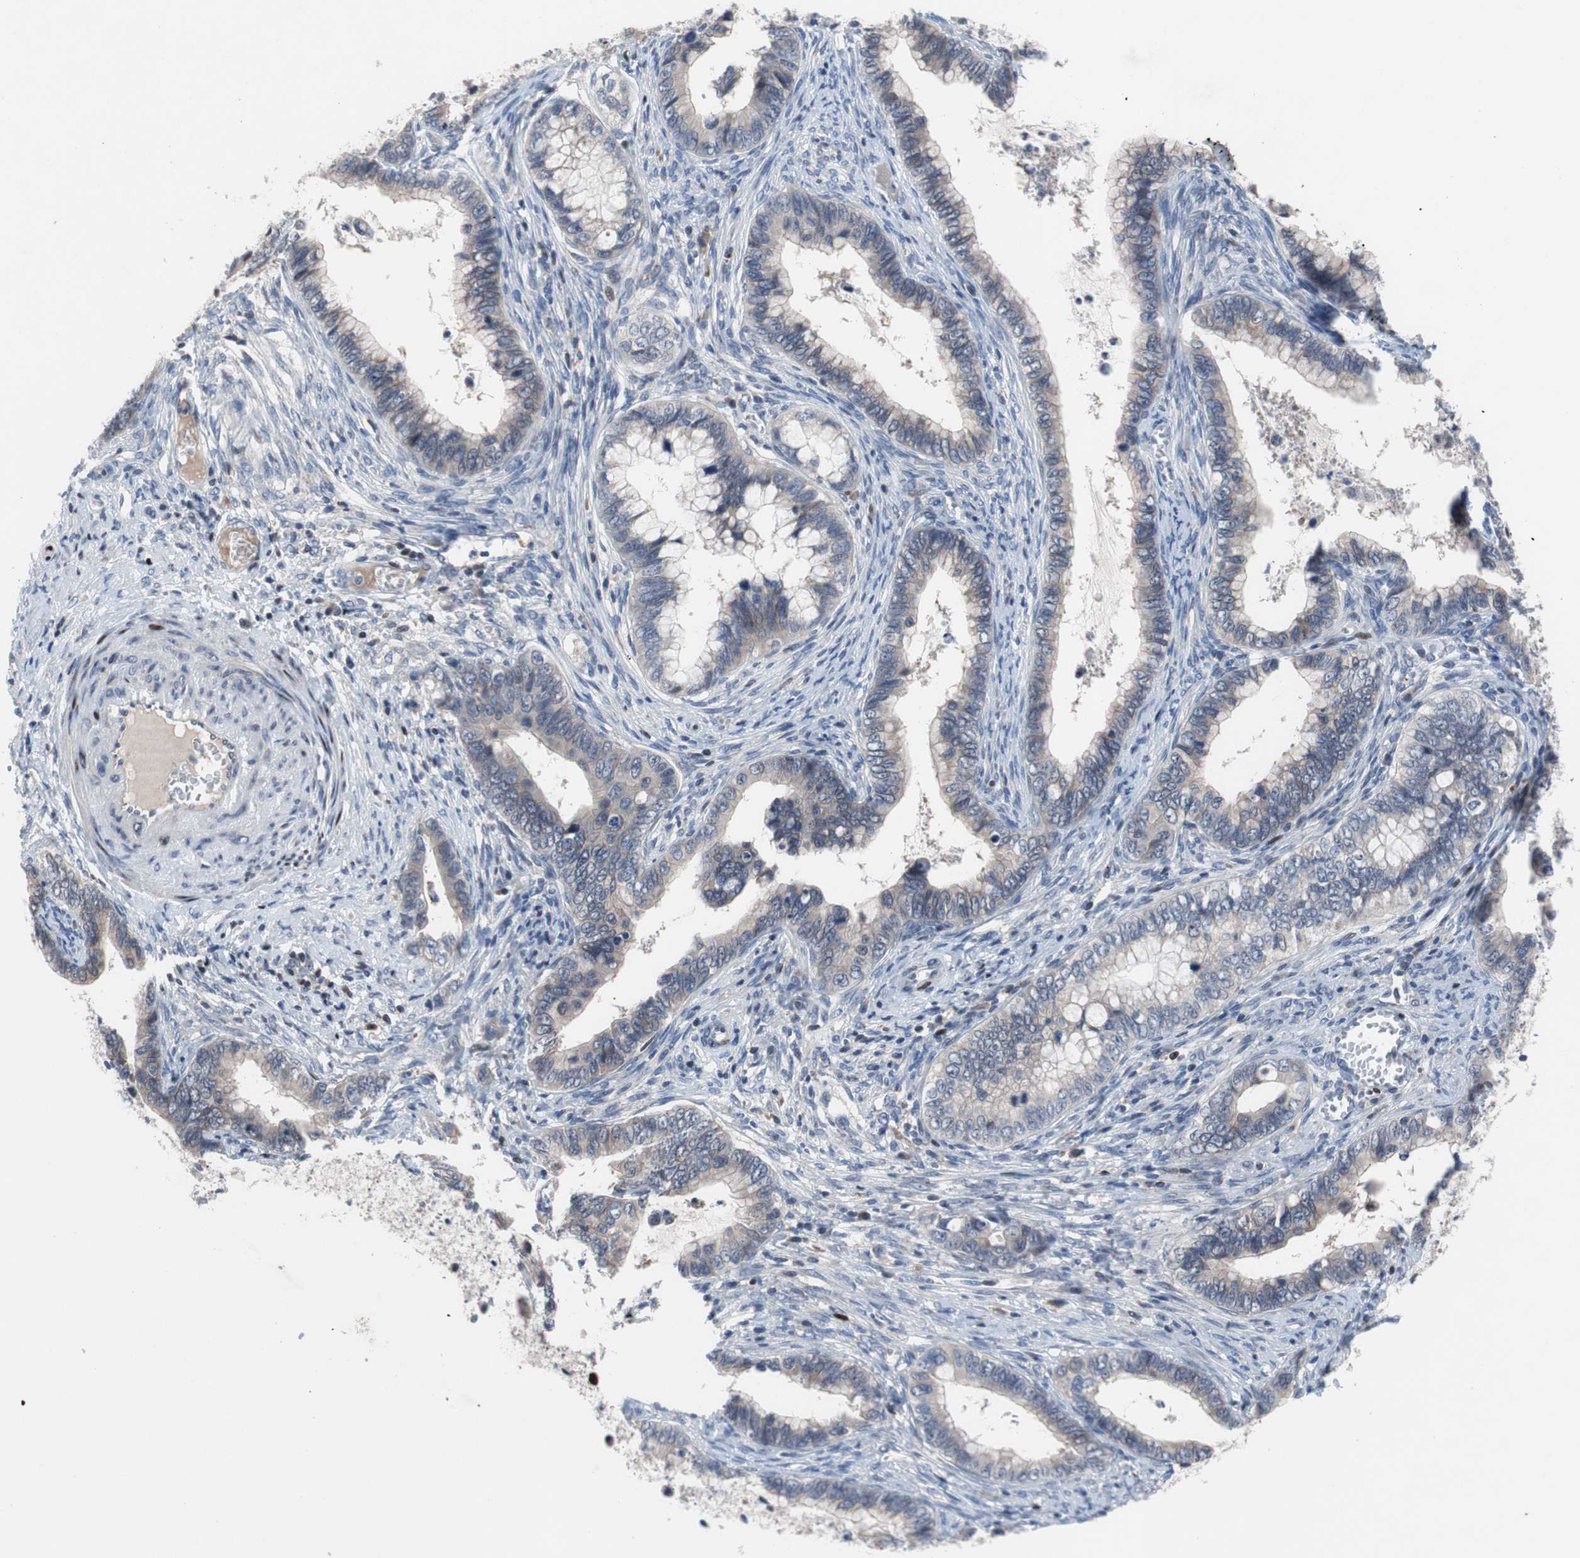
{"staining": {"intensity": "weak", "quantity": "25%-75%", "location": "cytoplasmic/membranous"}, "tissue": "cervical cancer", "cell_type": "Tumor cells", "image_type": "cancer", "snomed": [{"axis": "morphology", "description": "Adenocarcinoma, NOS"}, {"axis": "topography", "description": "Cervix"}], "caption": "The image demonstrates a brown stain indicating the presence of a protein in the cytoplasmic/membranous of tumor cells in cervical adenocarcinoma.", "gene": "MUTYH", "patient": {"sex": "female", "age": 44}}